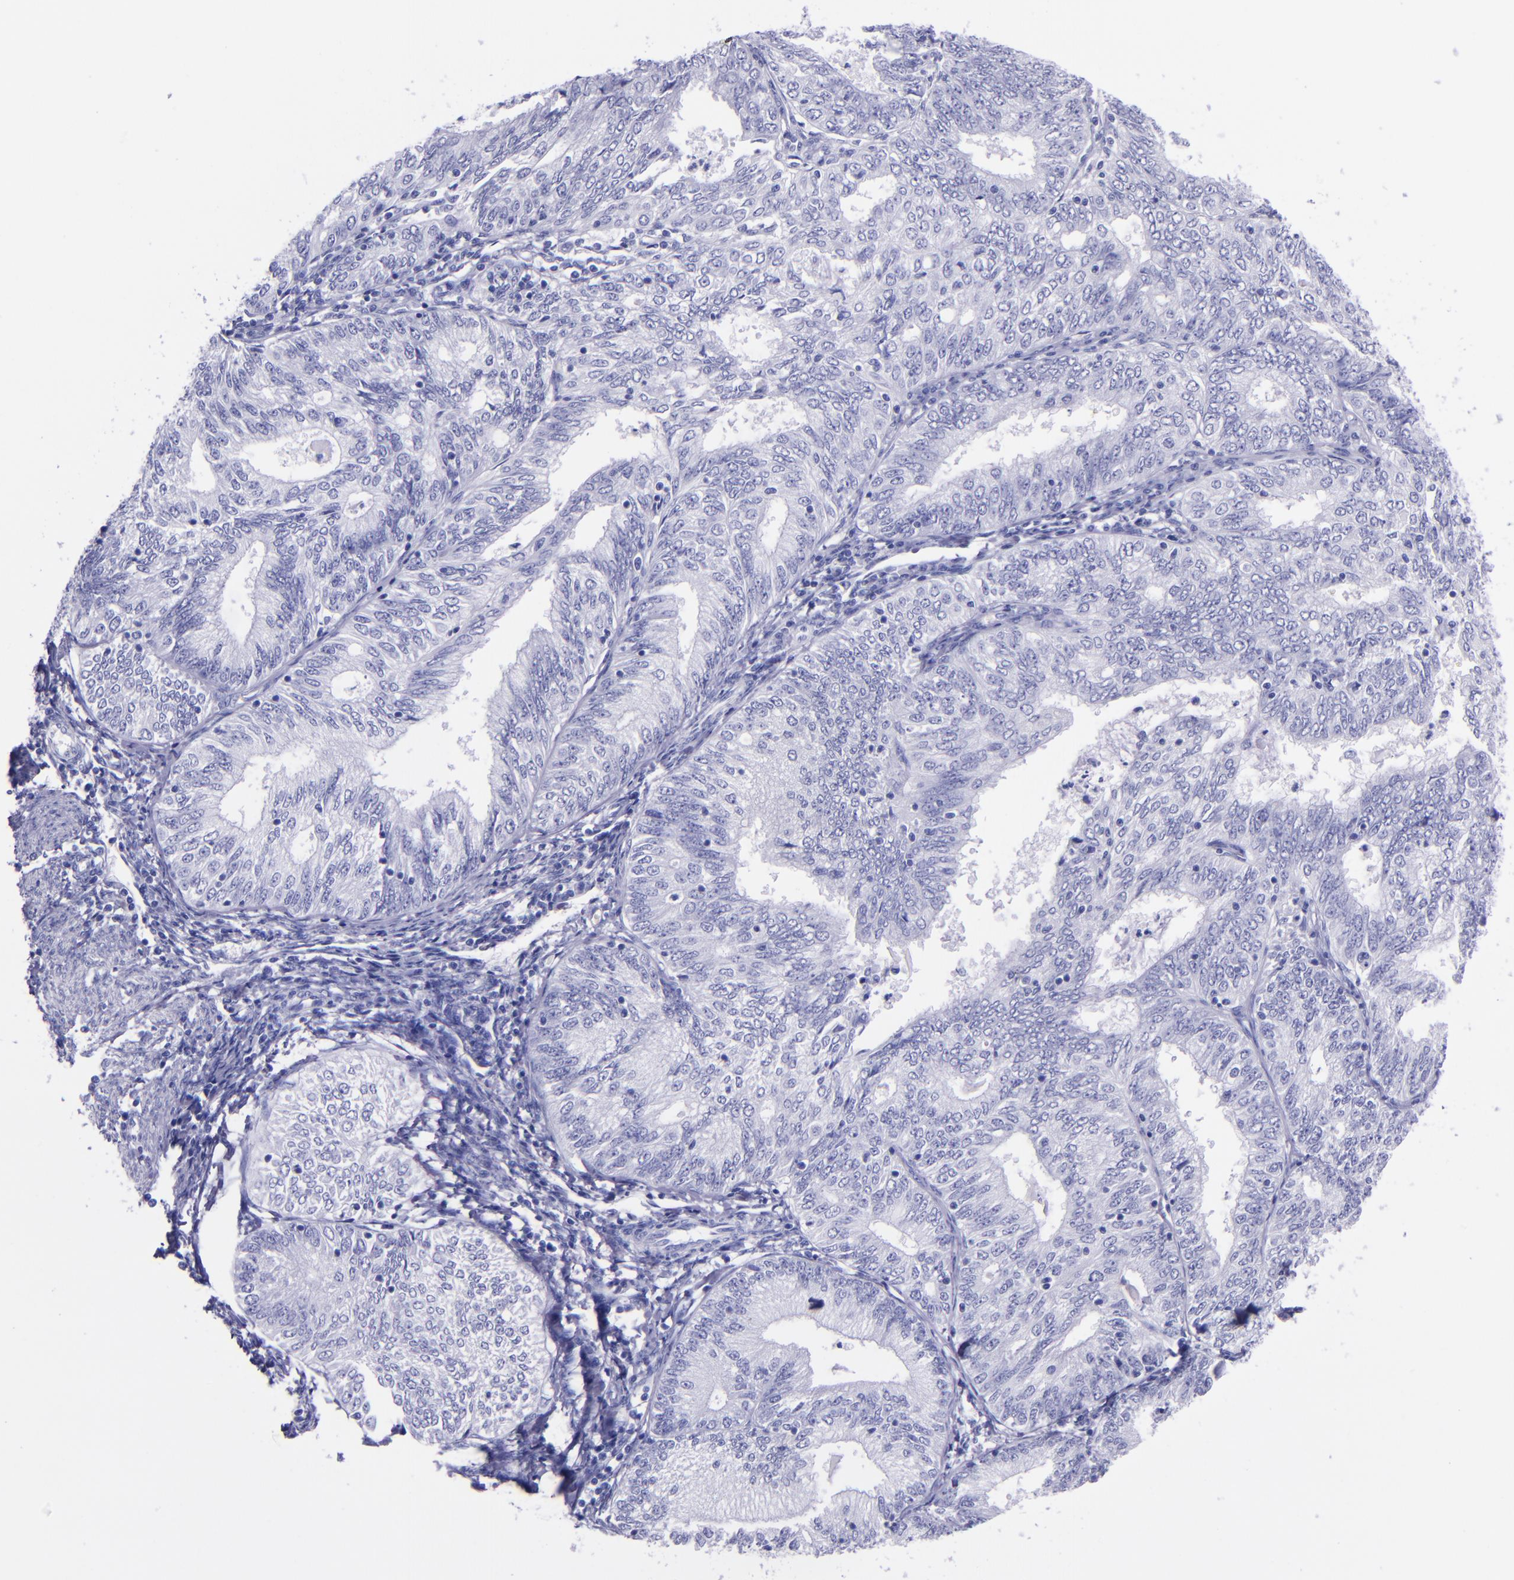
{"staining": {"intensity": "negative", "quantity": "none", "location": "none"}, "tissue": "endometrial cancer", "cell_type": "Tumor cells", "image_type": "cancer", "snomed": [{"axis": "morphology", "description": "Adenocarcinoma, NOS"}, {"axis": "topography", "description": "Endometrium"}], "caption": "Image shows no protein positivity in tumor cells of endometrial cancer (adenocarcinoma) tissue. Nuclei are stained in blue.", "gene": "MBP", "patient": {"sex": "female", "age": 69}}